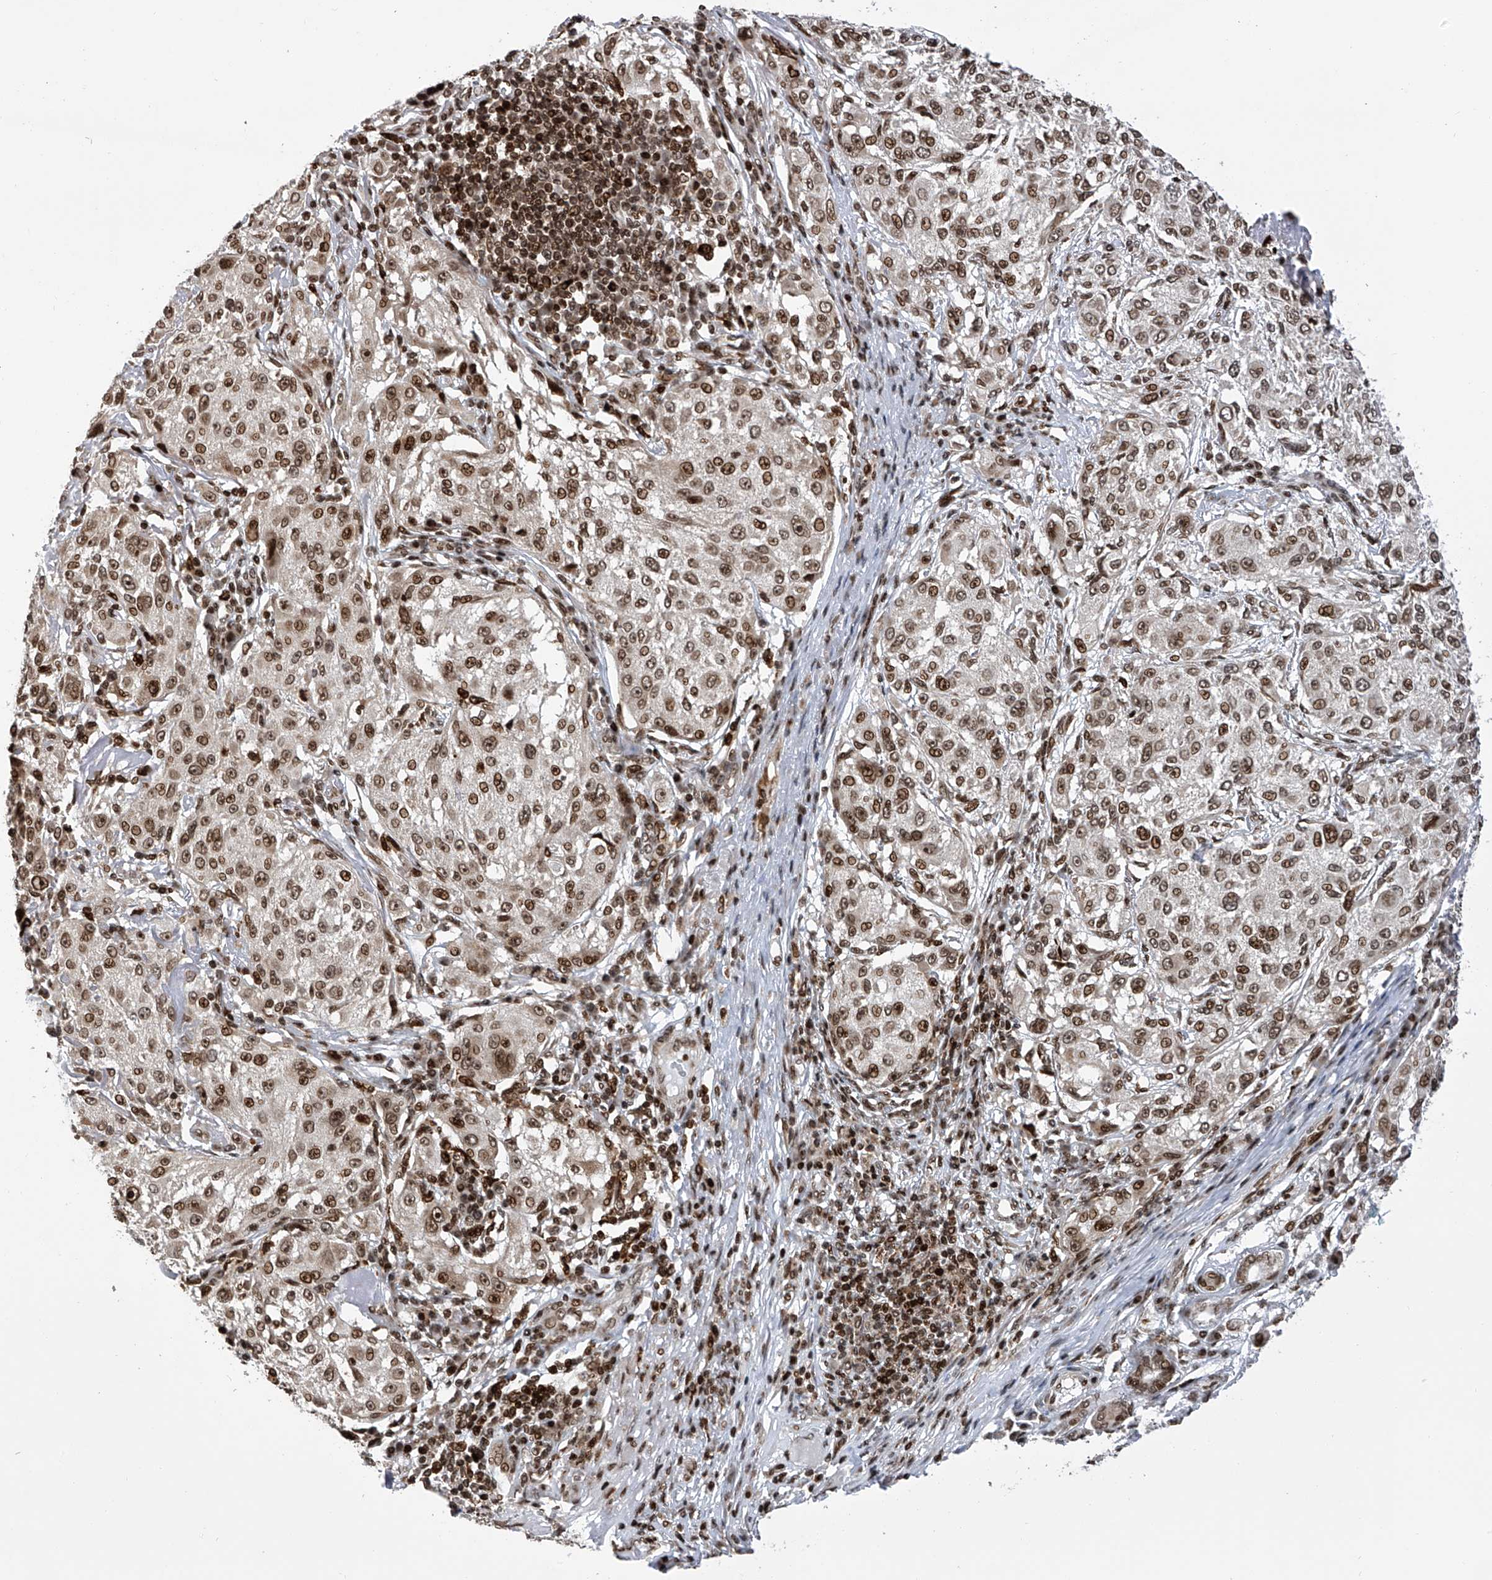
{"staining": {"intensity": "moderate", "quantity": ">75%", "location": "nuclear"}, "tissue": "melanoma", "cell_type": "Tumor cells", "image_type": "cancer", "snomed": [{"axis": "morphology", "description": "Necrosis, NOS"}, {"axis": "morphology", "description": "Malignant melanoma, NOS"}, {"axis": "topography", "description": "Skin"}], "caption": "Tumor cells show medium levels of moderate nuclear staining in approximately >75% of cells in melanoma.", "gene": "PAK1IP1", "patient": {"sex": "female", "age": 87}}